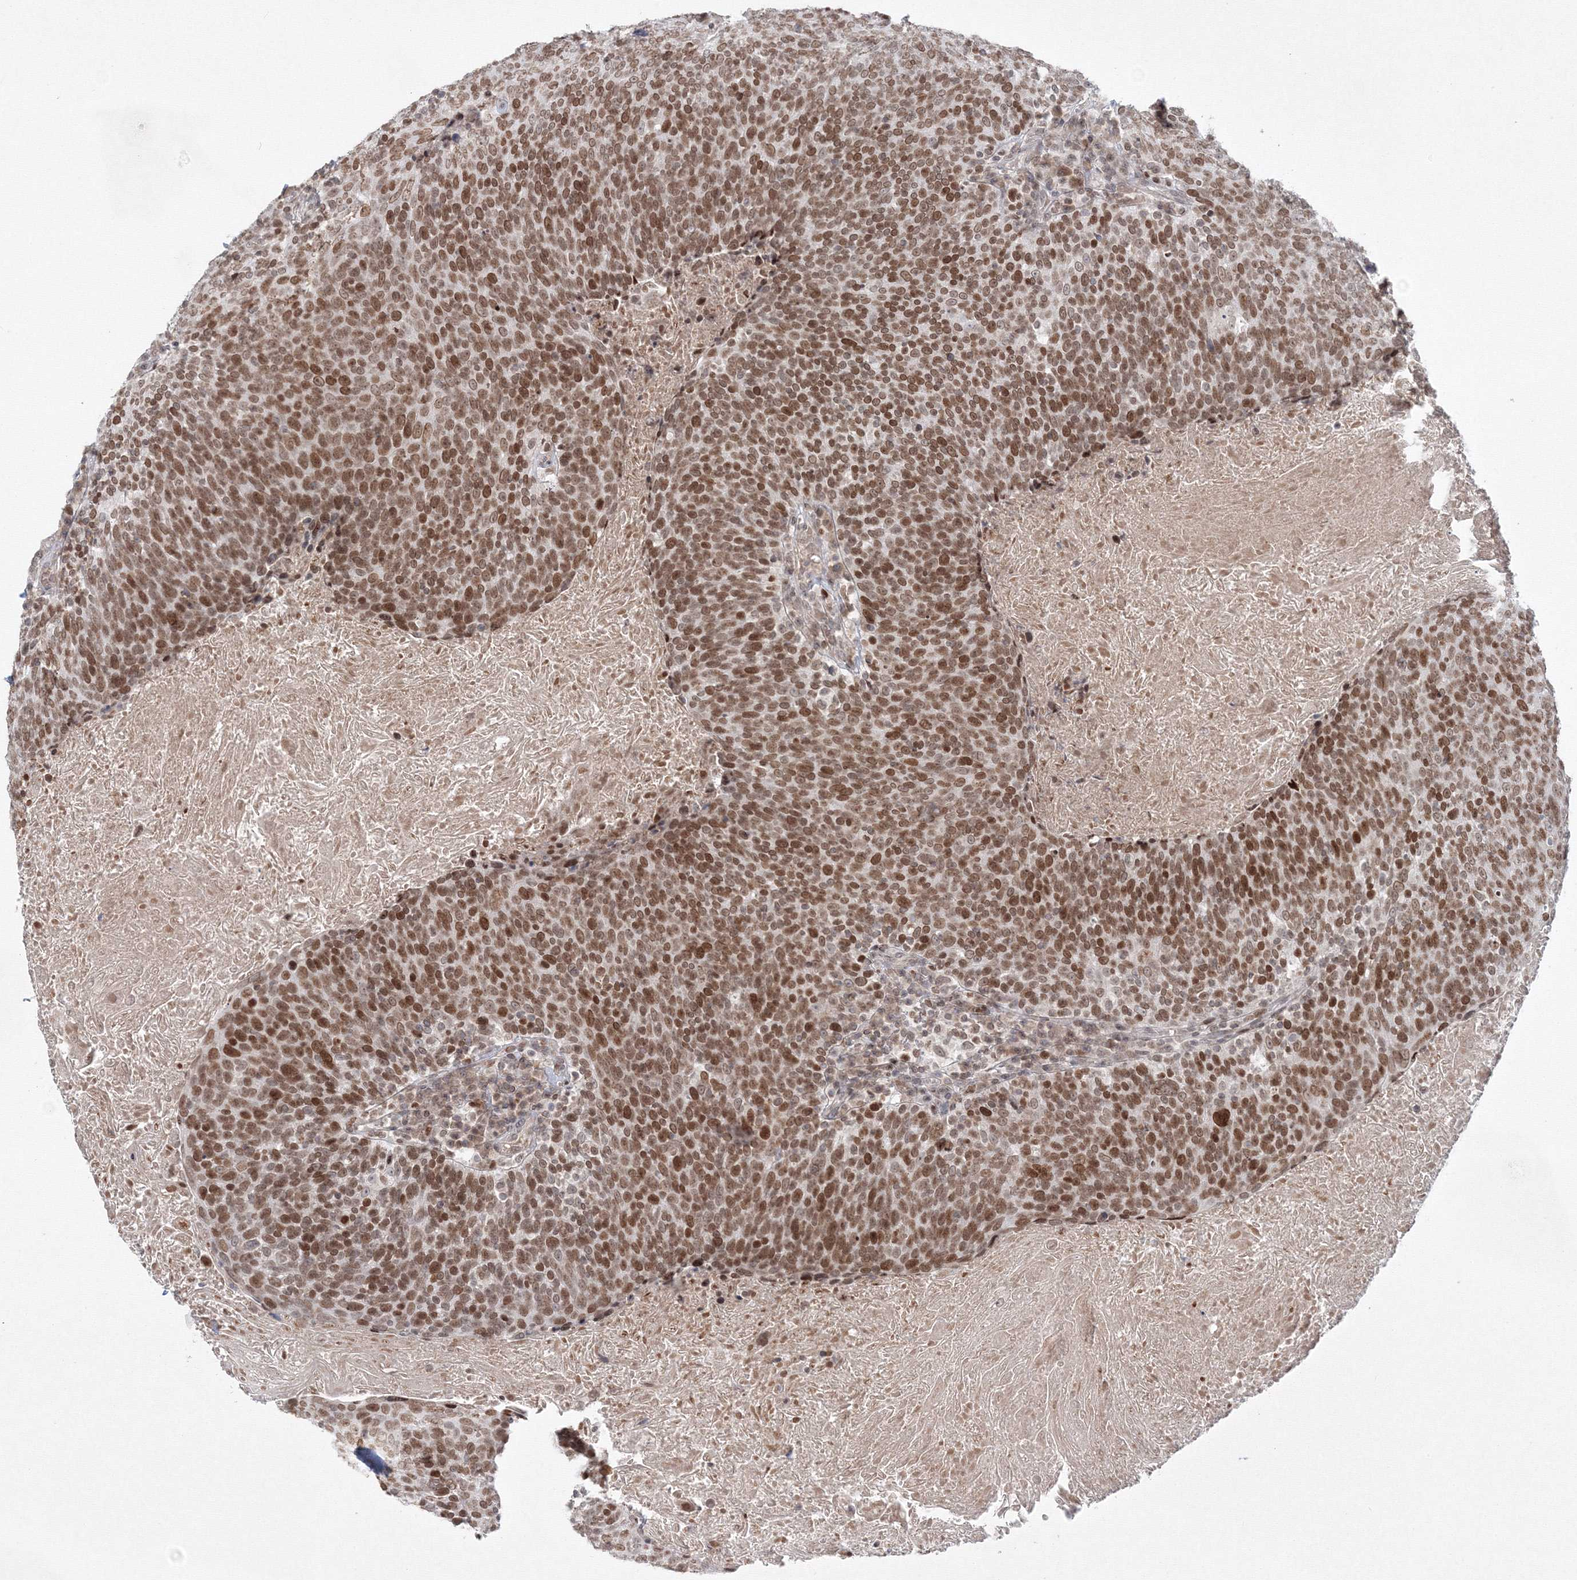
{"staining": {"intensity": "moderate", "quantity": ">75%", "location": "nuclear"}, "tissue": "head and neck cancer", "cell_type": "Tumor cells", "image_type": "cancer", "snomed": [{"axis": "morphology", "description": "Squamous cell carcinoma, NOS"}, {"axis": "morphology", "description": "Squamous cell carcinoma, metastatic, NOS"}, {"axis": "topography", "description": "Lymph node"}, {"axis": "topography", "description": "Head-Neck"}], "caption": "Protein expression by immunohistochemistry (IHC) shows moderate nuclear staining in about >75% of tumor cells in head and neck cancer.", "gene": "KIF4A", "patient": {"sex": "male", "age": 62}}